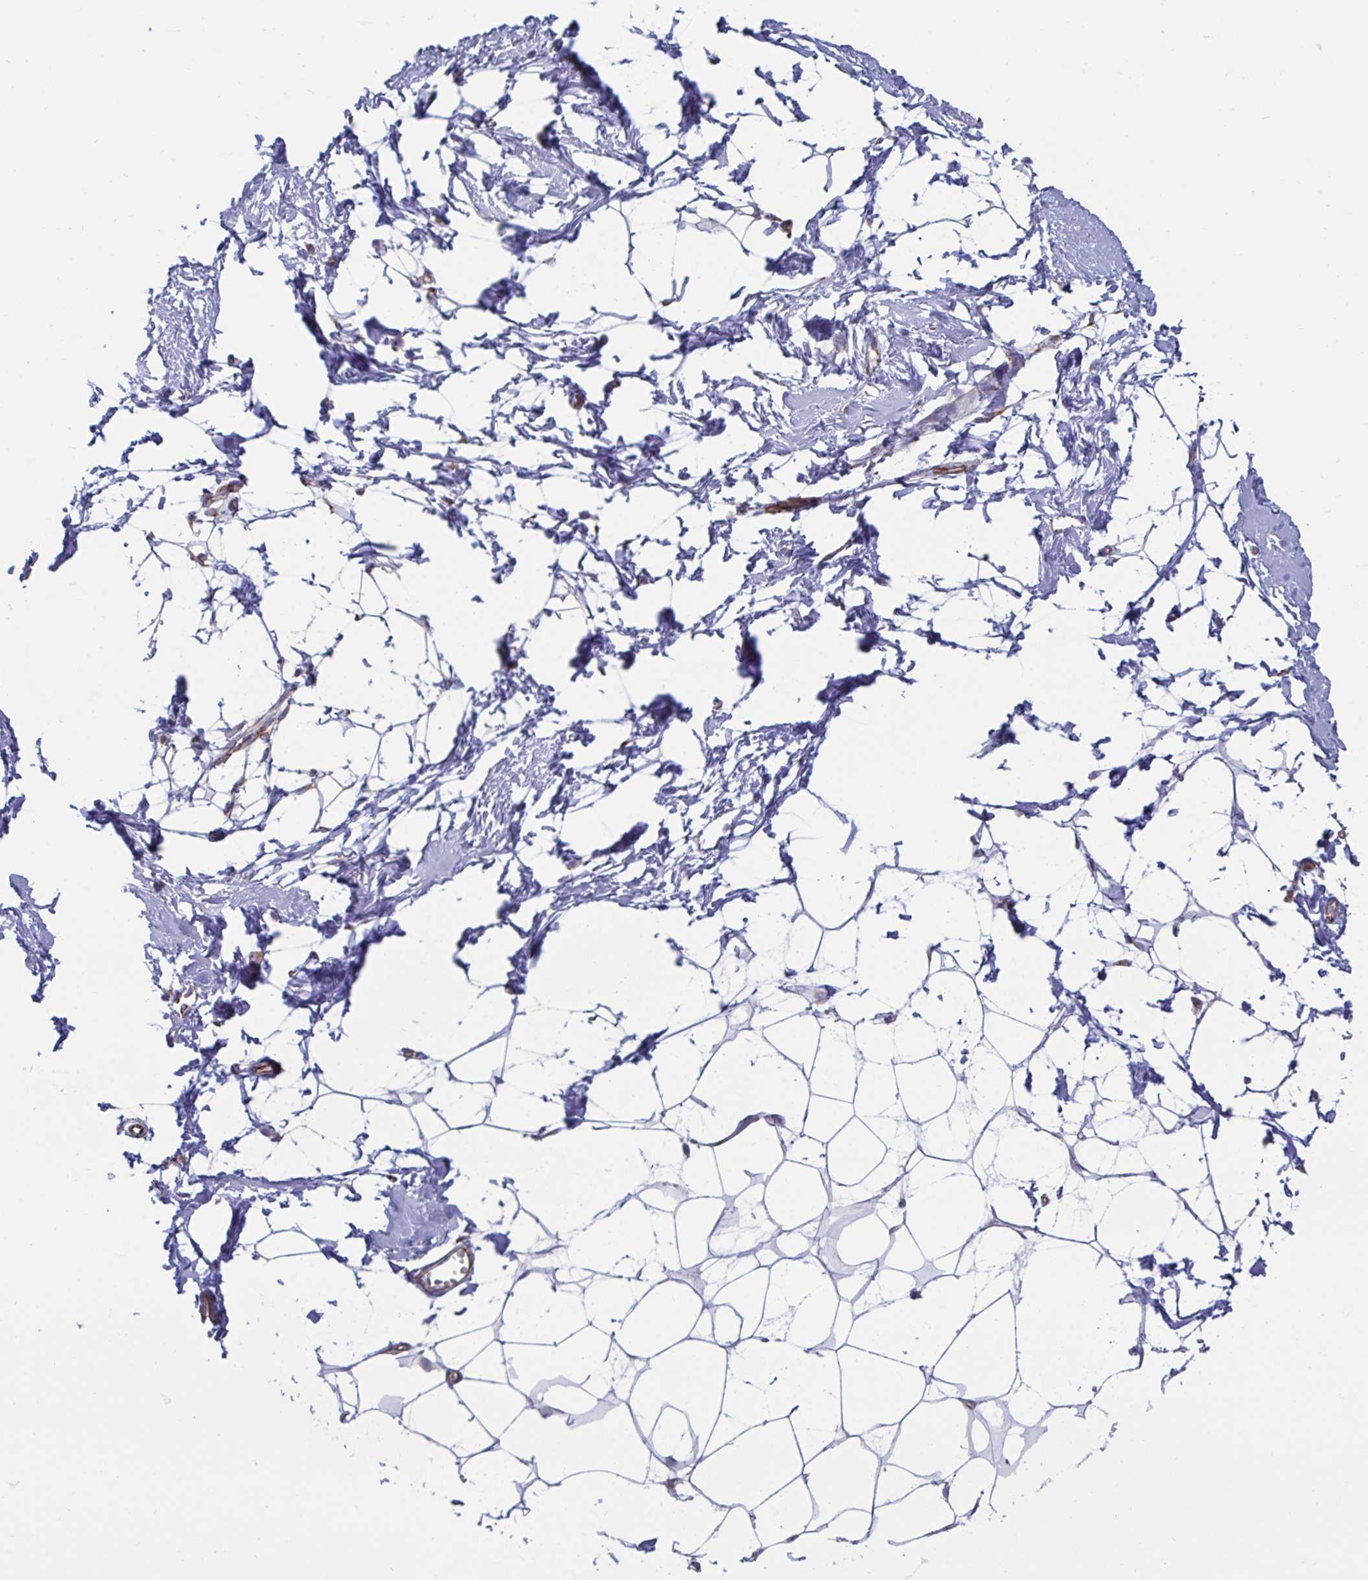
{"staining": {"intensity": "negative", "quantity": "none", "location": "none"}, "tissue": "breast", "cell_type": "Adipocytes", "image_type": "normal", "snomed": [{"axis": "morphology", "description": "Normal tissue, NOS"}, {"axis": "topography", "description": "Breast"}], "caption": "Immunohistochemical staining of benign human breast exhibits no significant positivity in adipocytes.", "gene": "SLC9A6", "patient": {"sex": "female", "age": 45}}